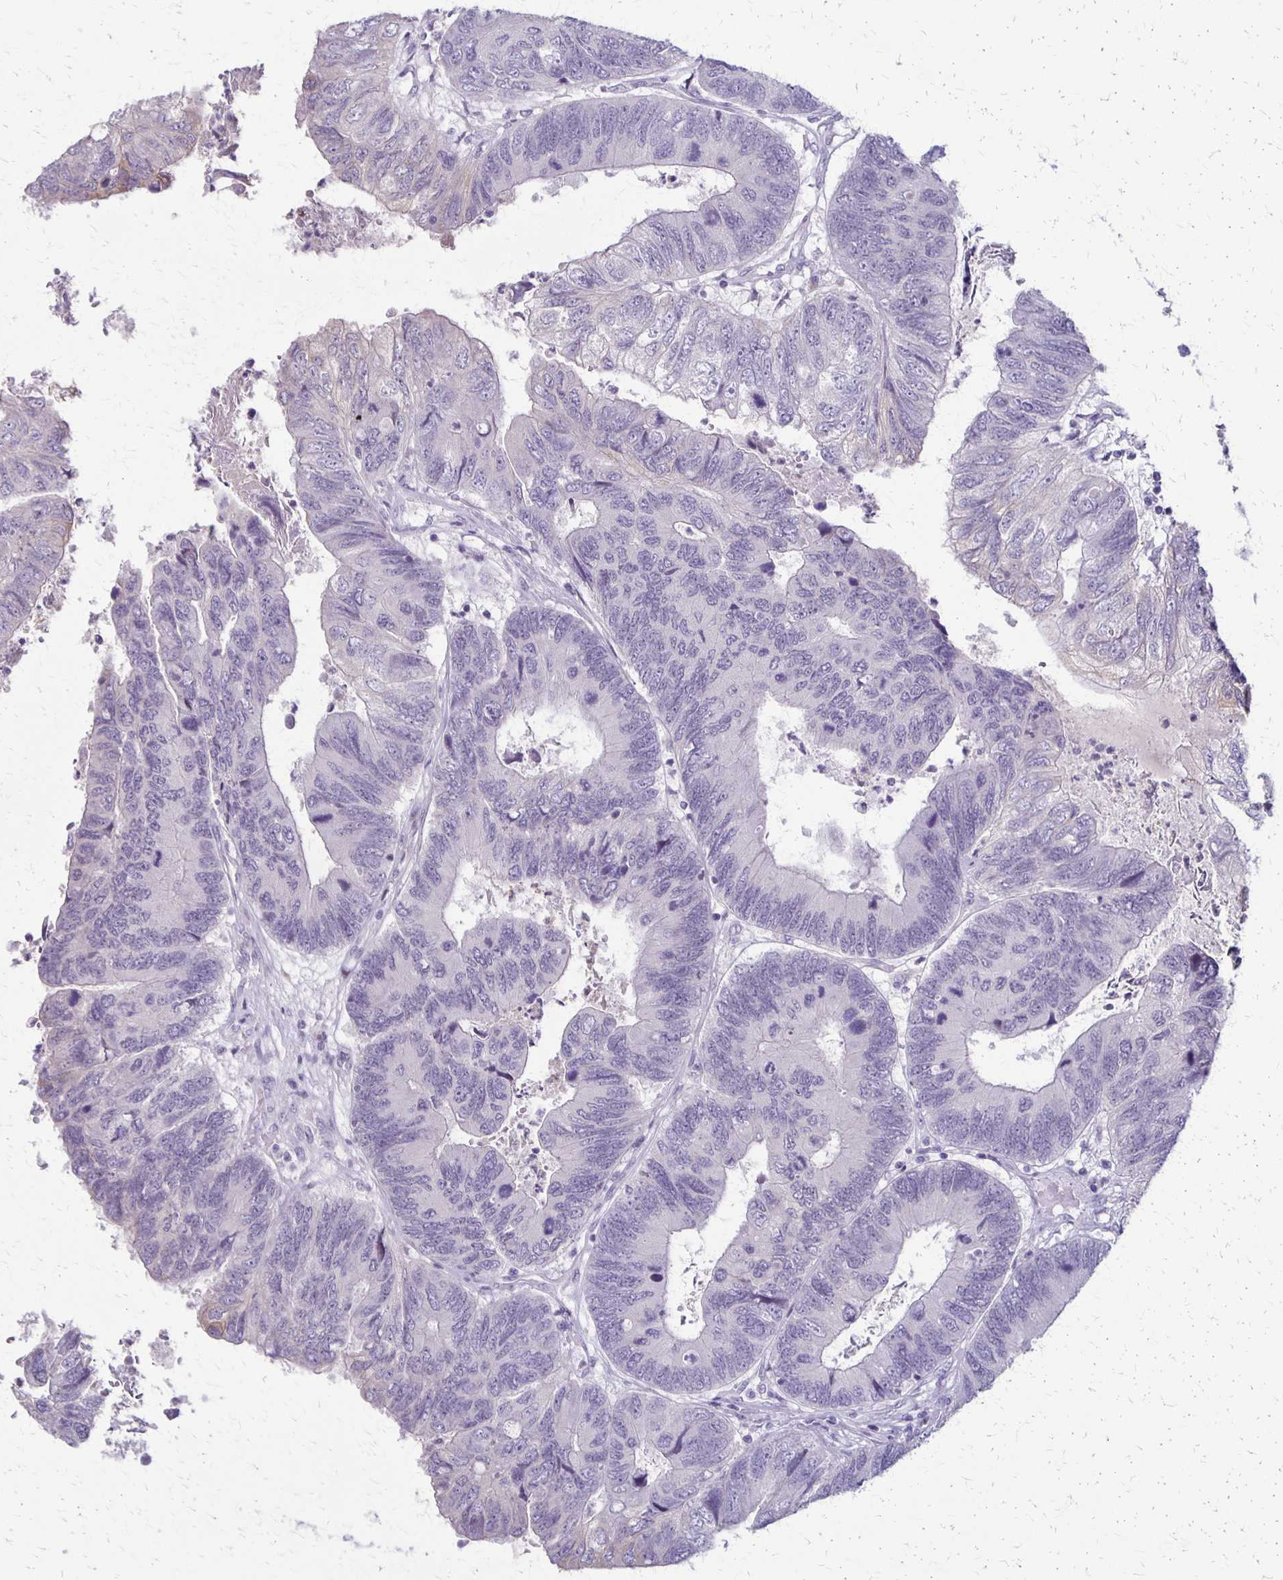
{"staining": {"intensity": "negative", "quantity": "none", "location": "none"}, "tissue": "colorectal cancer", "cell_type": "Tumor cells", "image_type": "cancer", "snomed": [{"axis": "morphology", "description": "Adenocarcinoma, NOS"}, {"axis": "topography", "description": "Colon"}], "caption": "A micrograph of human colorectal cancer (adenocarcinoma) is negative for staining in tumor cells. (Immunohistochemistry, brightfield microscopy, high magnification).", "gene": "SLC35E2B", "patient": {"sex": "female", "age": 67}}